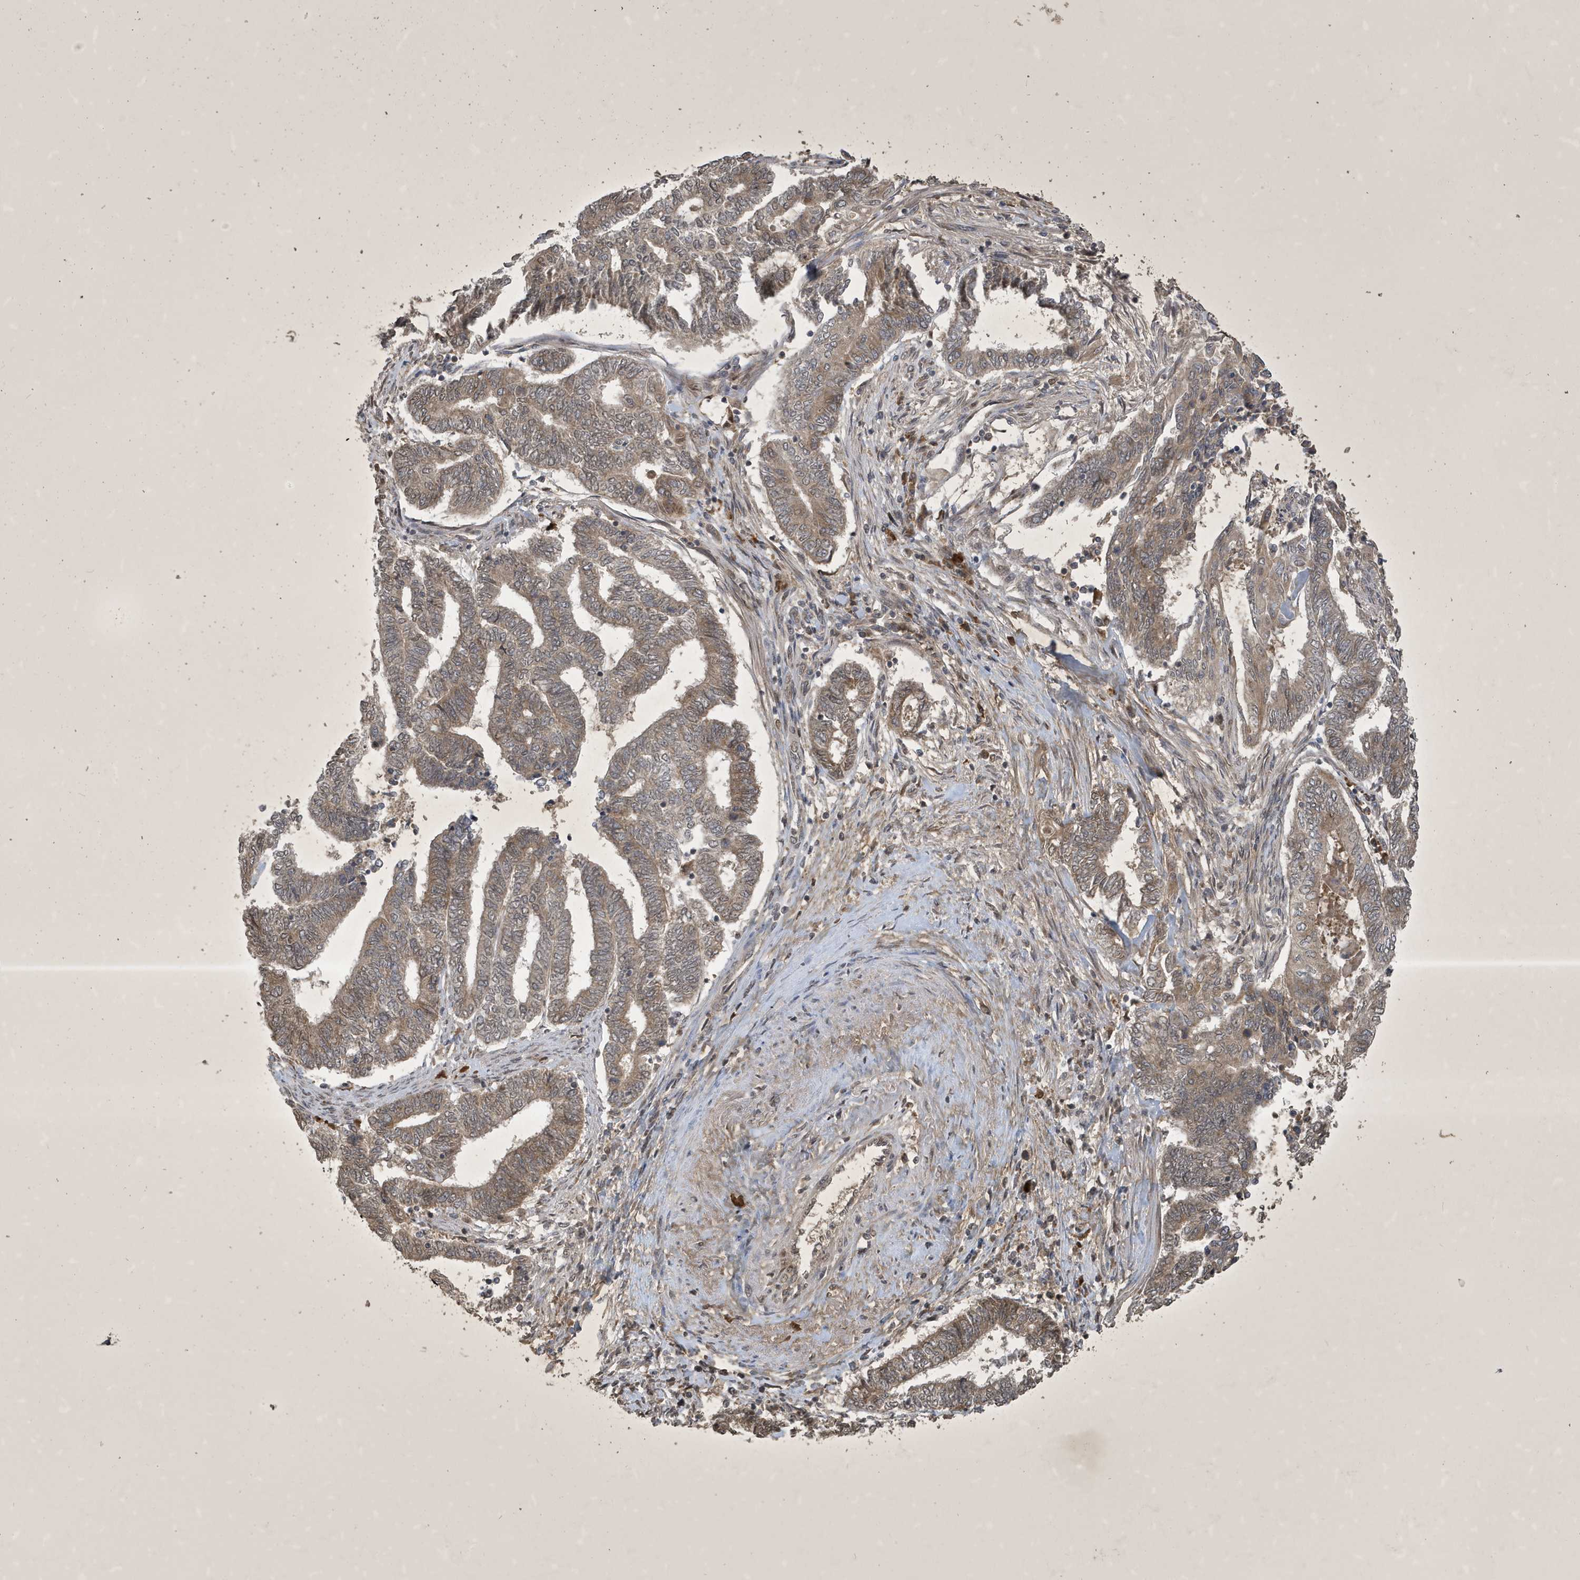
{"staining": {"intensity": "weak", "quantity": ">75%", "location": "cytoplasmic/membranous"}, "tissue": "endometrial cancer", "cell_type": "Tumor cells", "image_type": "cancer", "snomed": [{"axis": "morphology", "description": "Adenocarcinoma, NOS"}, {"axis": "topography", "description": "Uterus"}, {"axis": "topography", "description": "Endometrium"}], "caption": "Immunohistochemical staining of human endometrial adenocarcinoma reveals low levels of weak cytoplasmic/membranous positivity in about >75% of tumor cells.", "gene": "STX10", "patient": {"sex": "female", "age": 70}}